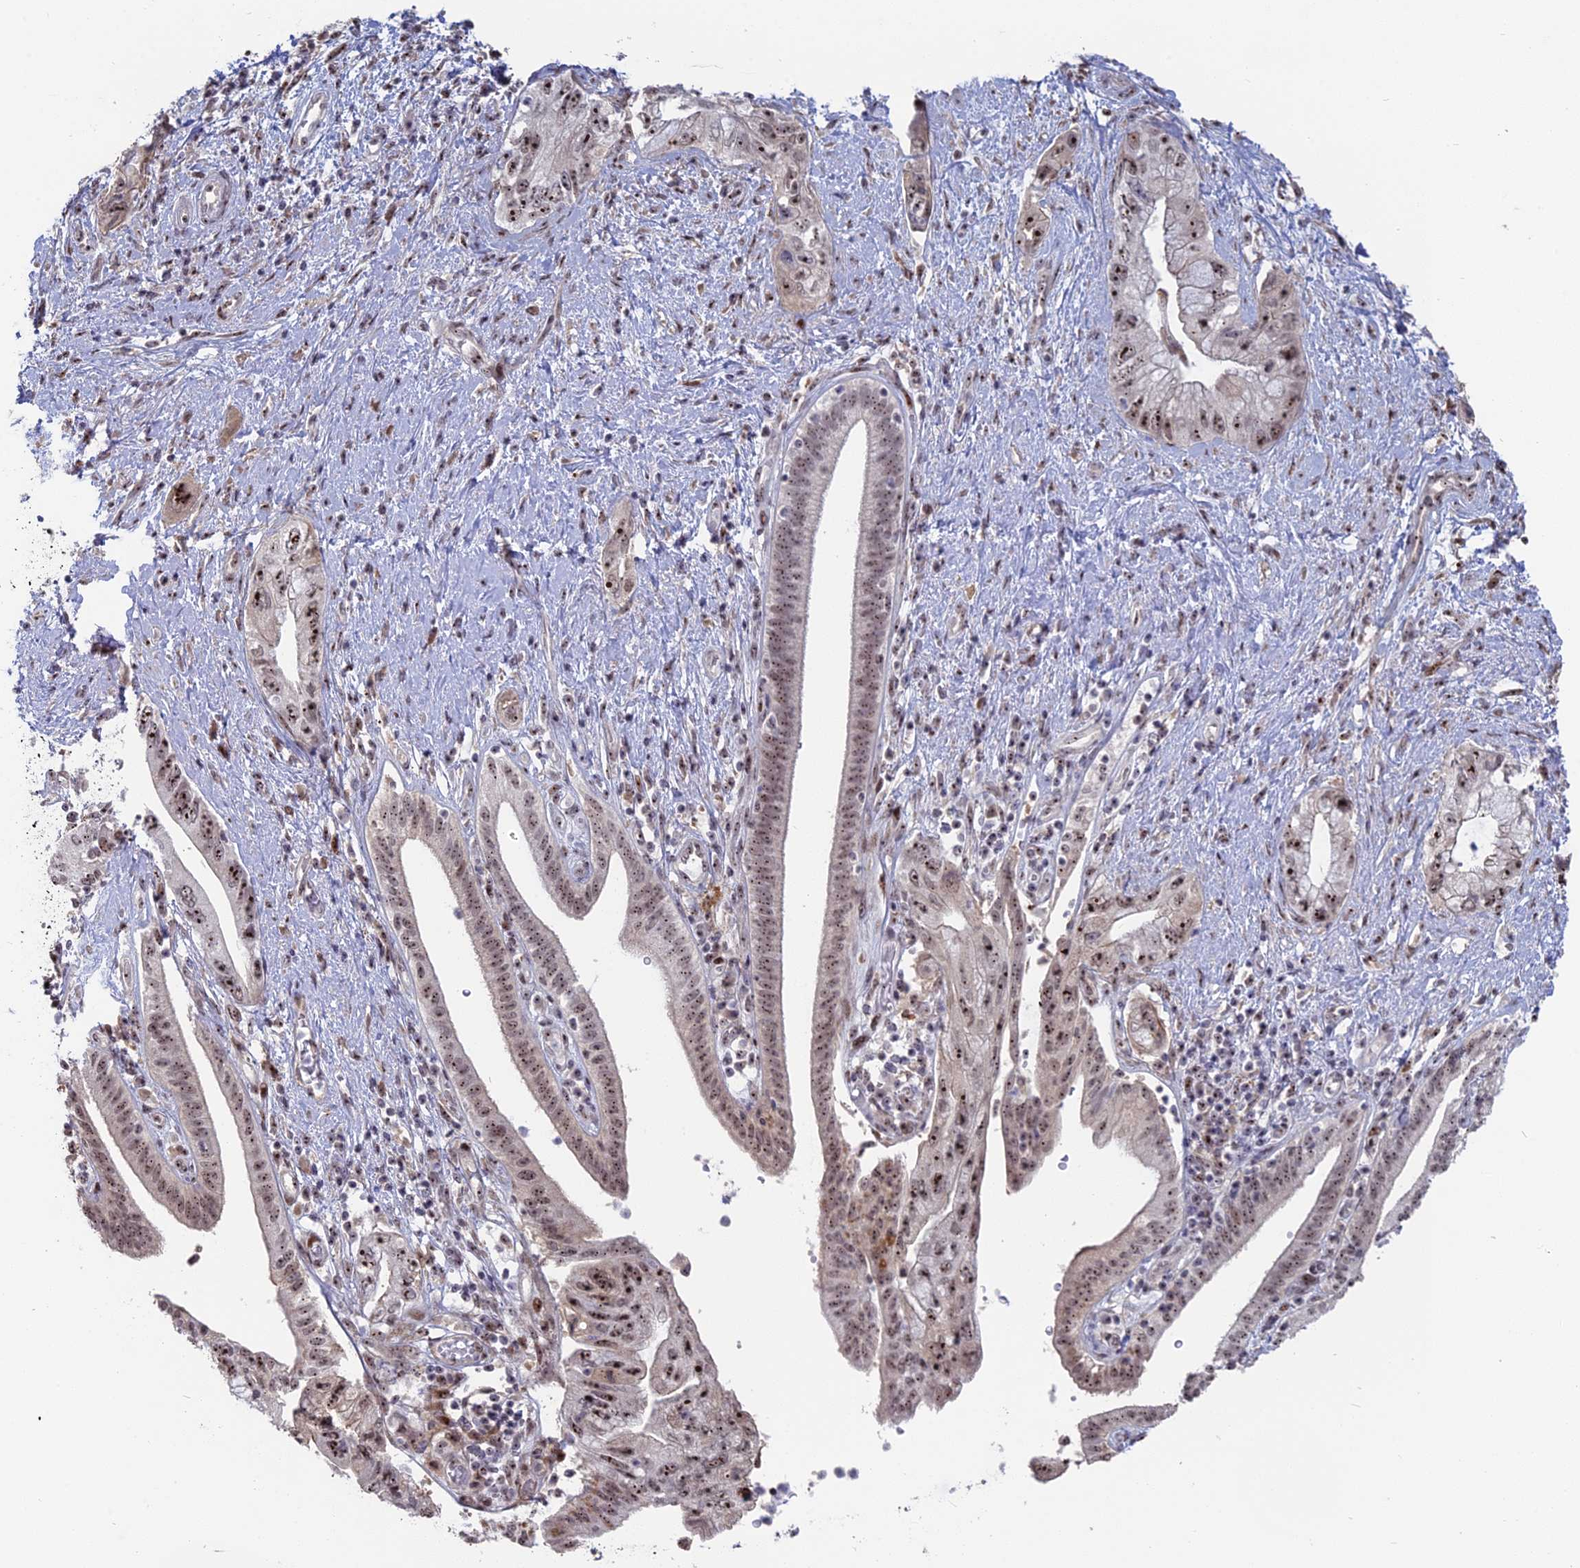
{"staining": {"intensity": "strong", "quantity": ">75%", "location": "nuclear"}, "tissue": "pancreatic cancer", "cell_type": "Tumor cells", "image_type": "cancer", "snomed": [{"axis": "morphology", "description": "Adenocarcinoma, NOS"}, {"axis": "topography", "description": "Pancreas"}], "caption": "Strong nuclear staining for a protein is identified in about >75% of tumor cells of pancreatic adenocarcinoma using immunohistochemistry.", "gene": "FAM131A", "patient": {"sex": "female", "age": 73}}